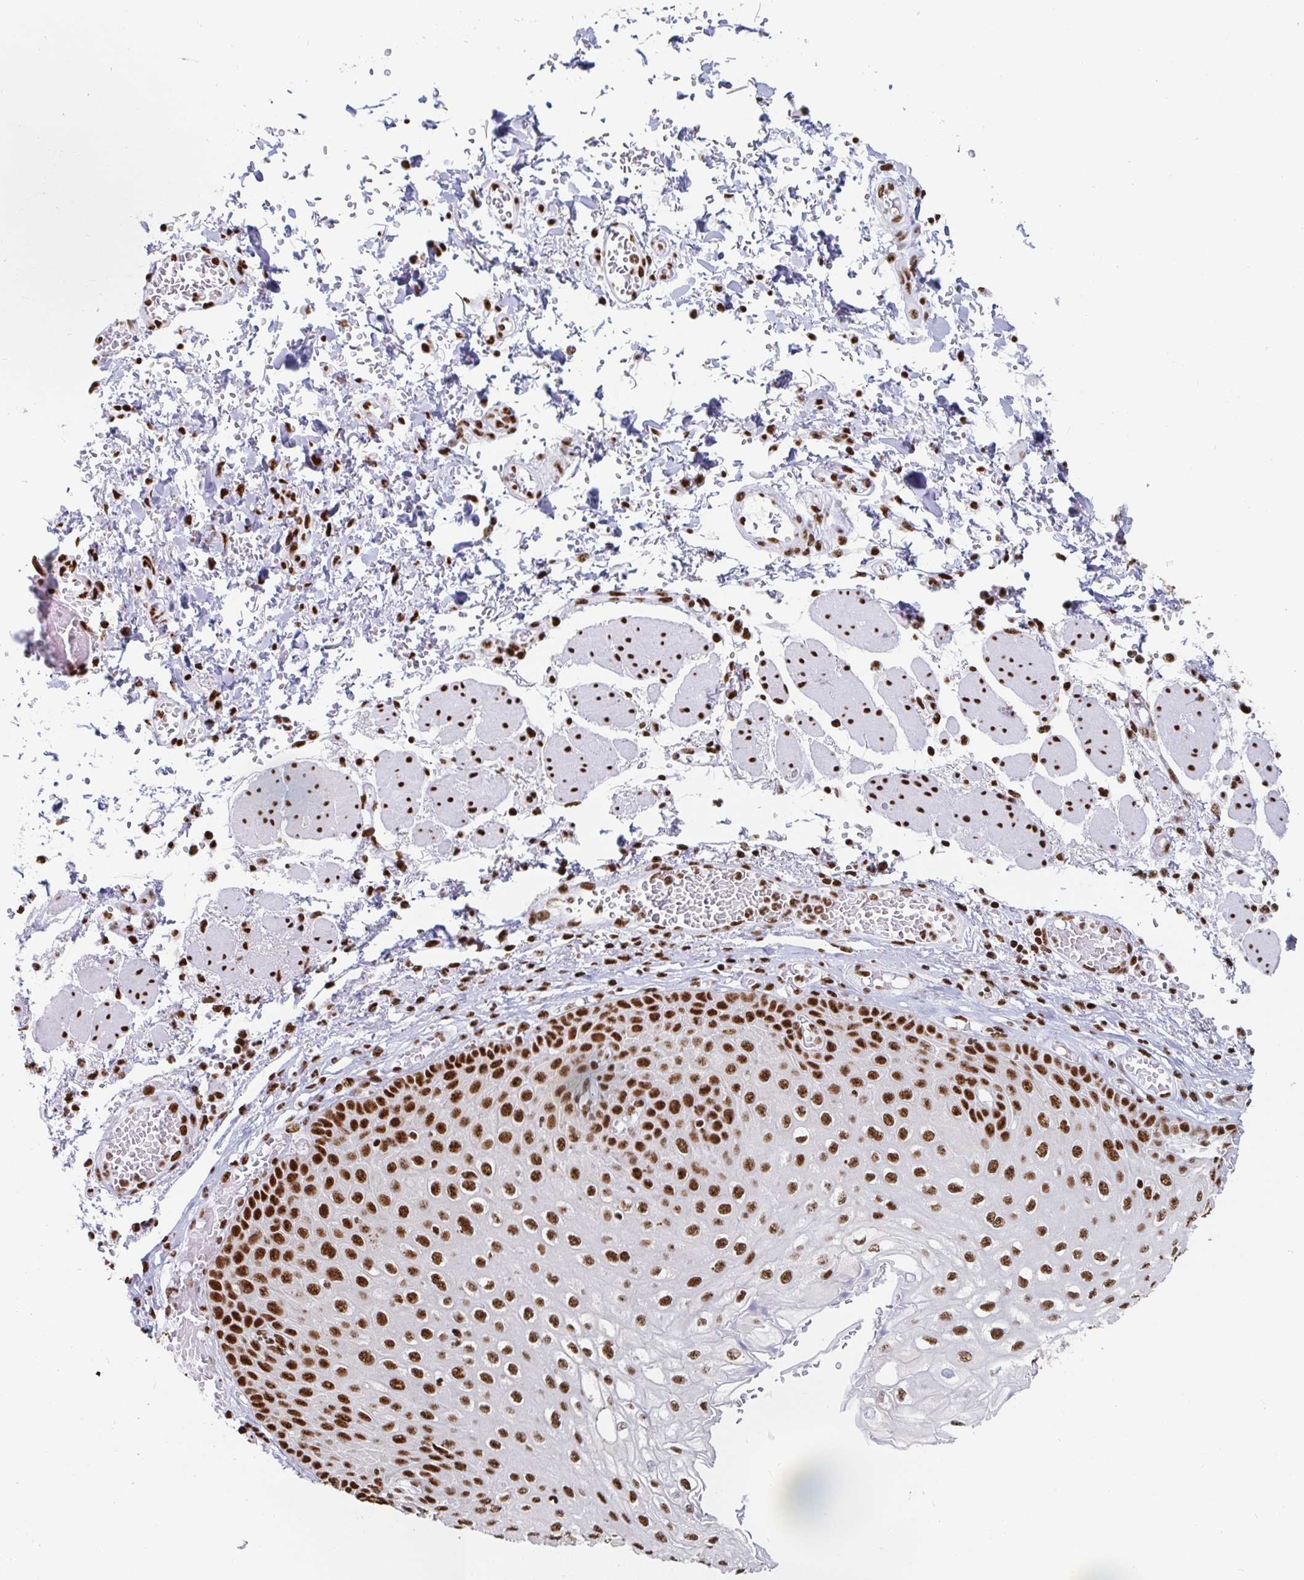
{"staining": {"intensity": "strong", "quantity": ">75%", "location": "nuclear"}, "tissue": "esophagus", "cell_type": "Squamous epithelial cells", "image_type": "normal", "snomed": [{"axis": "morphology", "description": "Normal tissue, NOS"}, {"axis": "morphology", "description": "Adenocarcinoma, NOS"}, {"axis": "topography", "description": "Esophagus"}], "caption": "Immunohistochemistry histopathology image of unremarkable esophagus stained for a protein (brown), which displays high levels of strong nuclear expression in about >75% of squamous epithelial cells.", "gene": "EWSR1", "patient": {"sex": "male", "age": 81}}